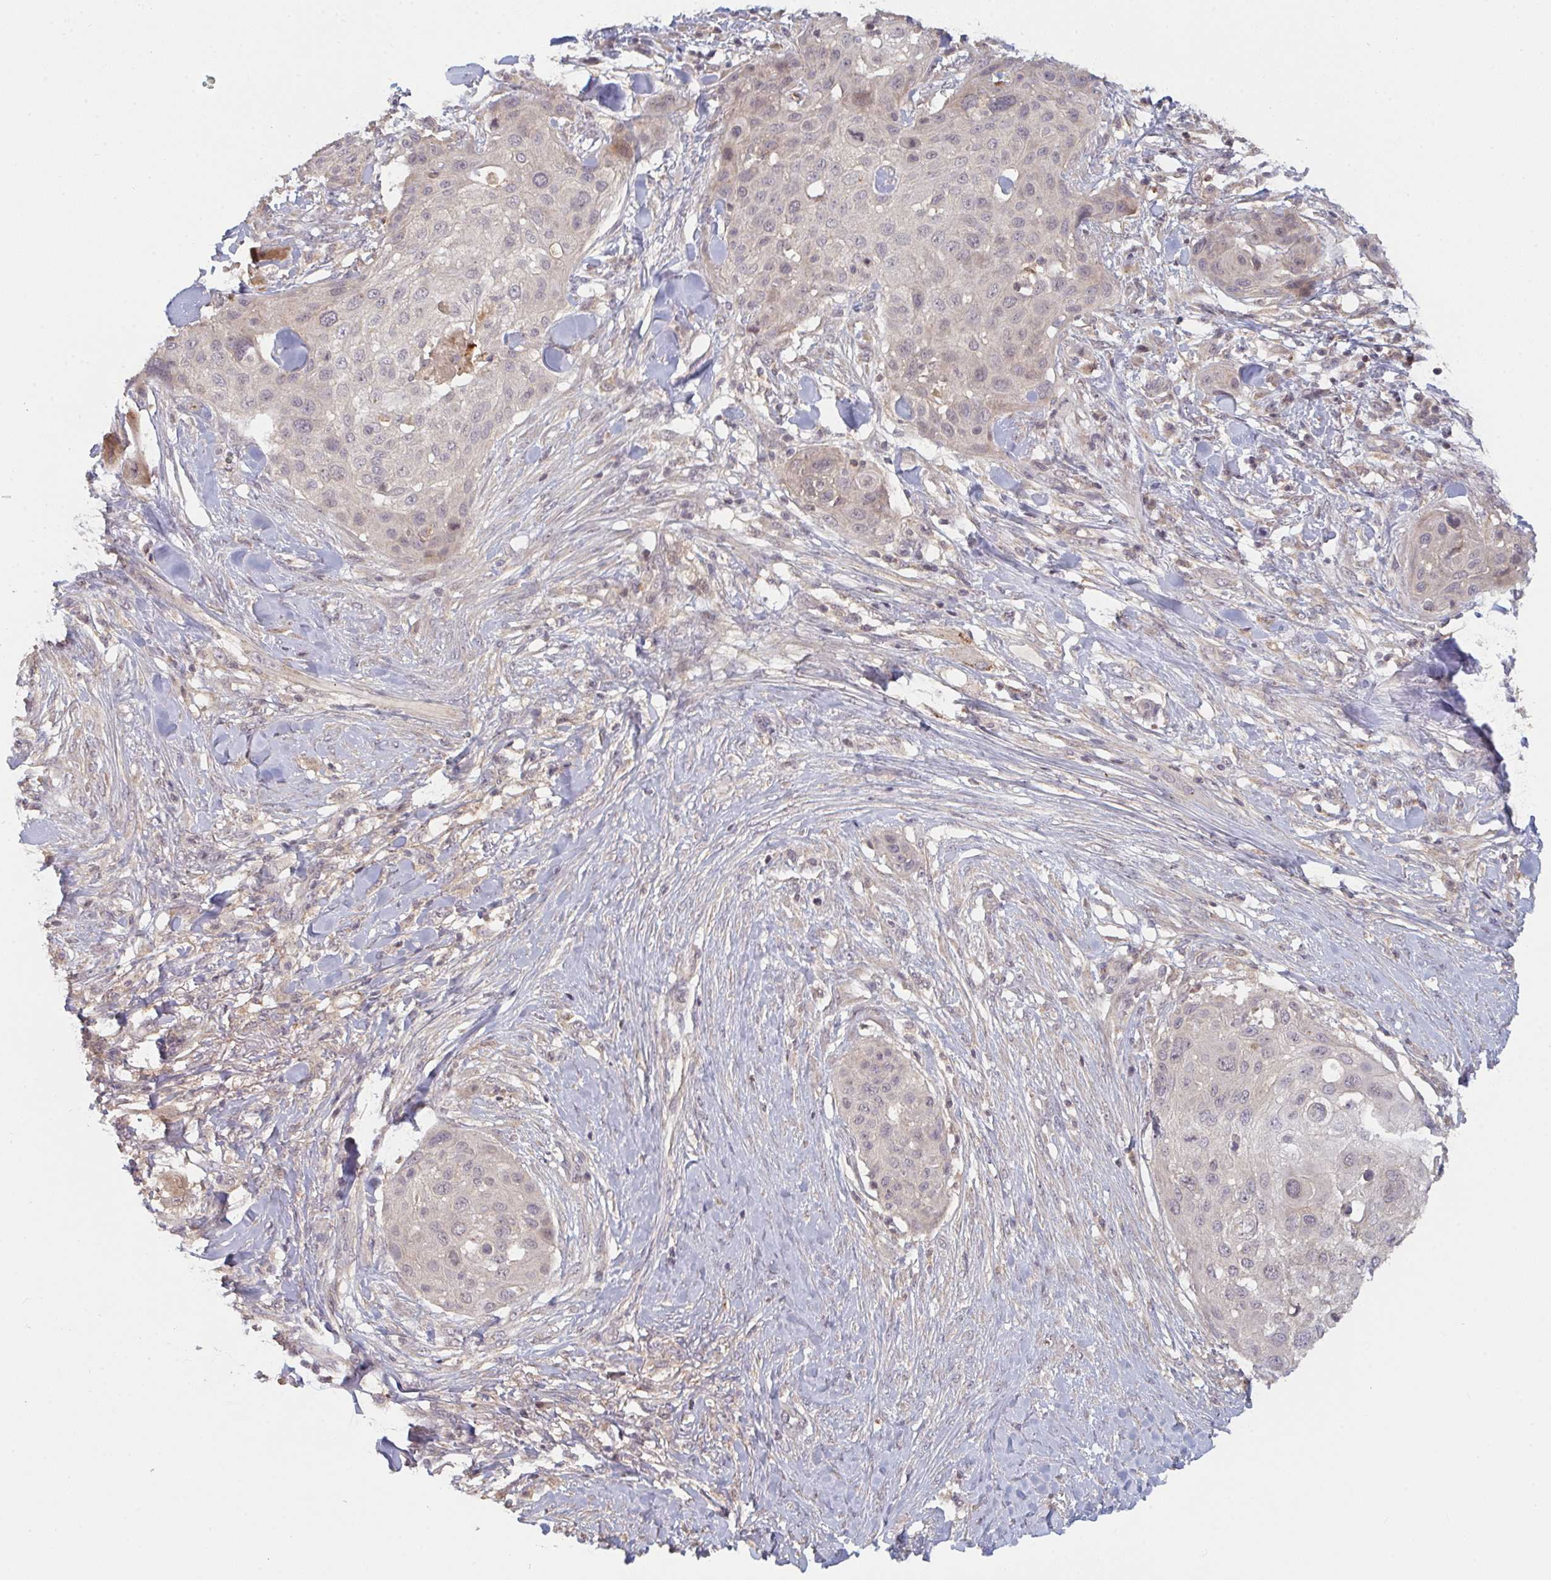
{"staining": {"intensity": "weak", "quantity": "<25%", "location": "nuclear"}, "tissue": "skin cancer", "cell_type": "Tumor cells", "image_type": "cancer", "snomed": [{"axis": "morphology", "description": "Squamous cell carcinoma, NOS"}, {"axis": "topography", "description": "Skin"}], "caption": "Human skin cancer (squamous cell carcinoma) stained for a protein using immunohistochemistry (IHC) shows no staining in tumor cells.", "gene": "DCST1", "patient": {"sex": "female", "age": 87}}